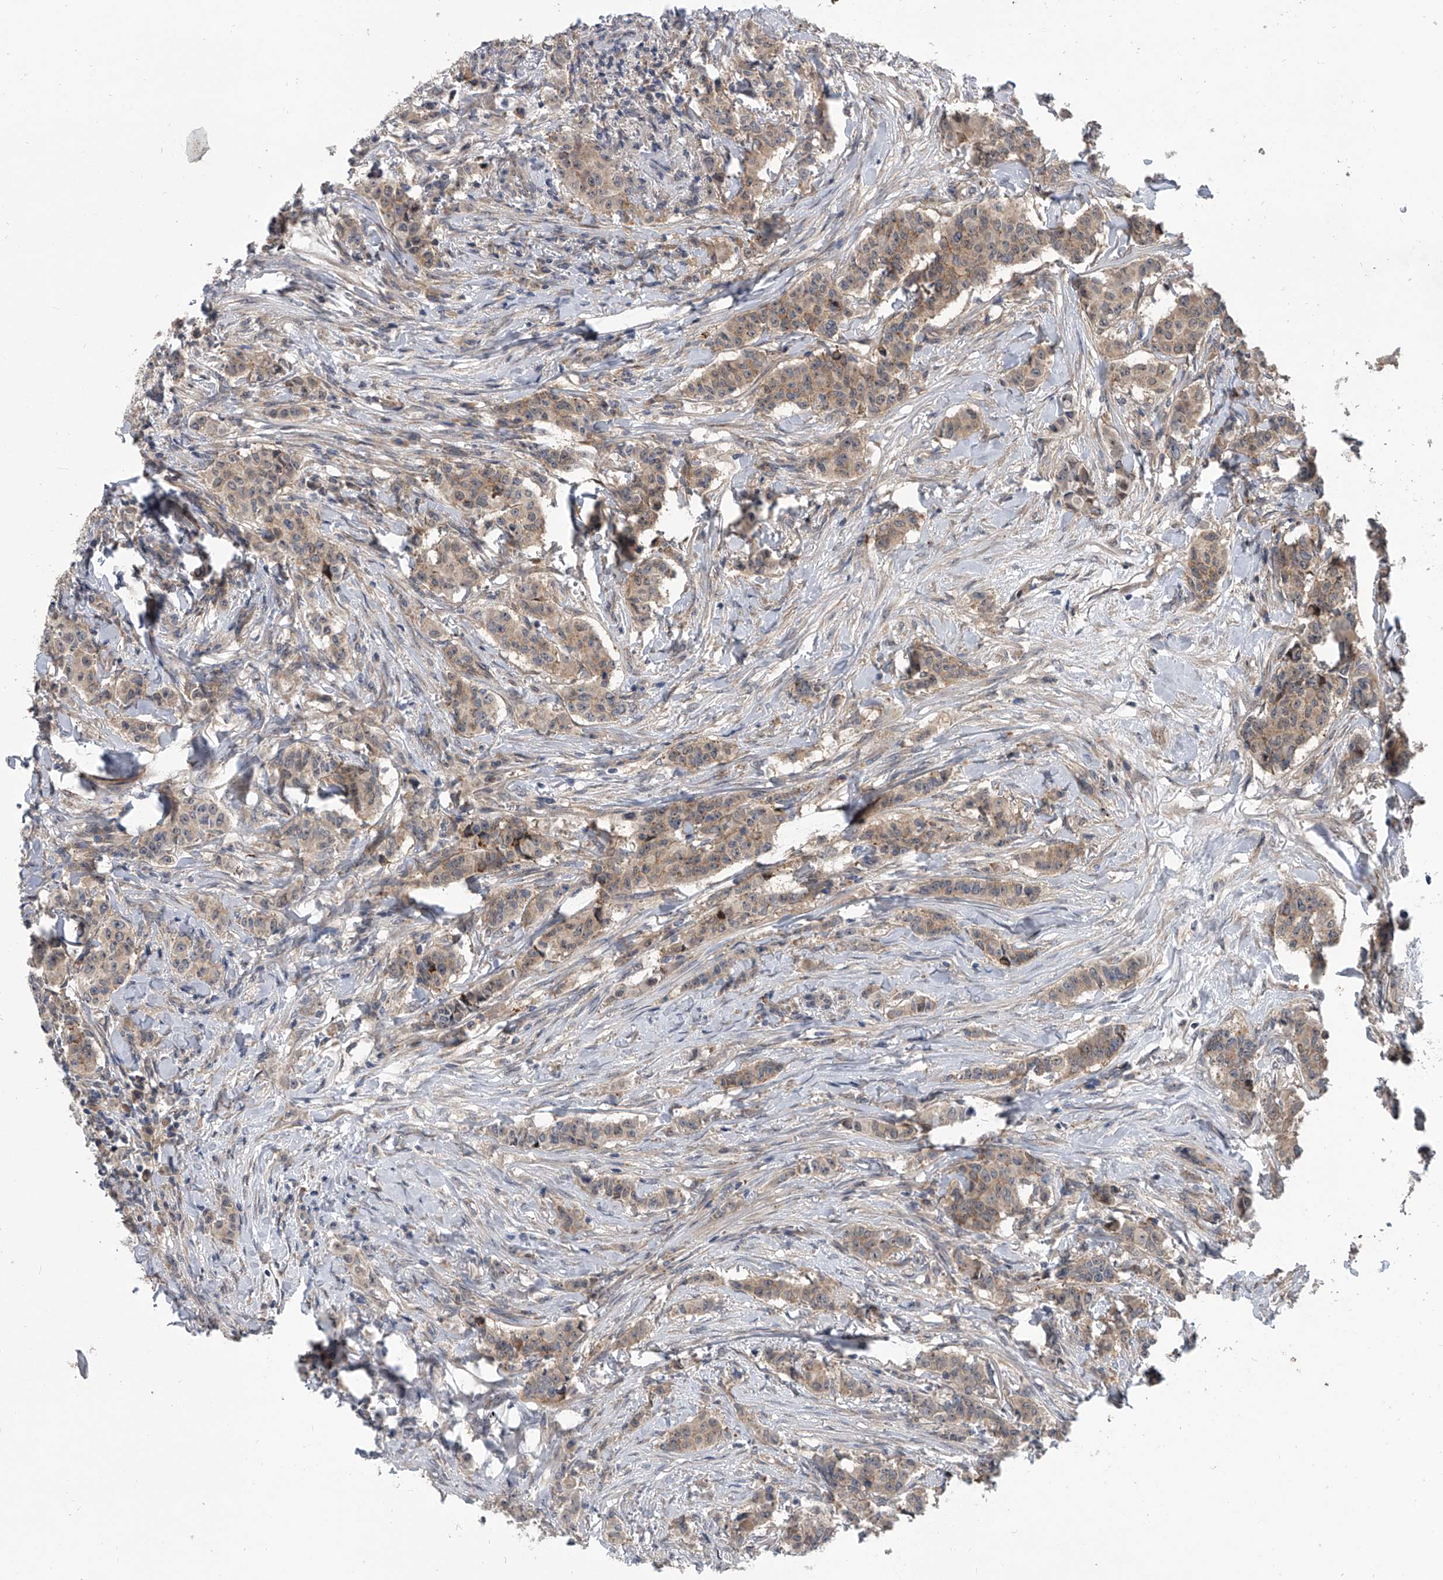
{"staining": {"intensity": "weak", "quantity": "25%-75%", "location": "cytoplasmic/membranous"}, "tissue": "breast cancer", "cell_type": "Tumor cells", "image_type": "cancer", "snomed": [{"axis": "morphology", "description": "Duct carcinoma"}, {"axis": "topography", "description": "Breast"}], "caption": "The histopathology image shows a brown stain indicating the presence of a protein in the cytoplasmic/membranous of tumor cells in breast intraductal carcinoma.", "gene": "GEMIN8", "patient": {"sex": "female", "age": 40}}